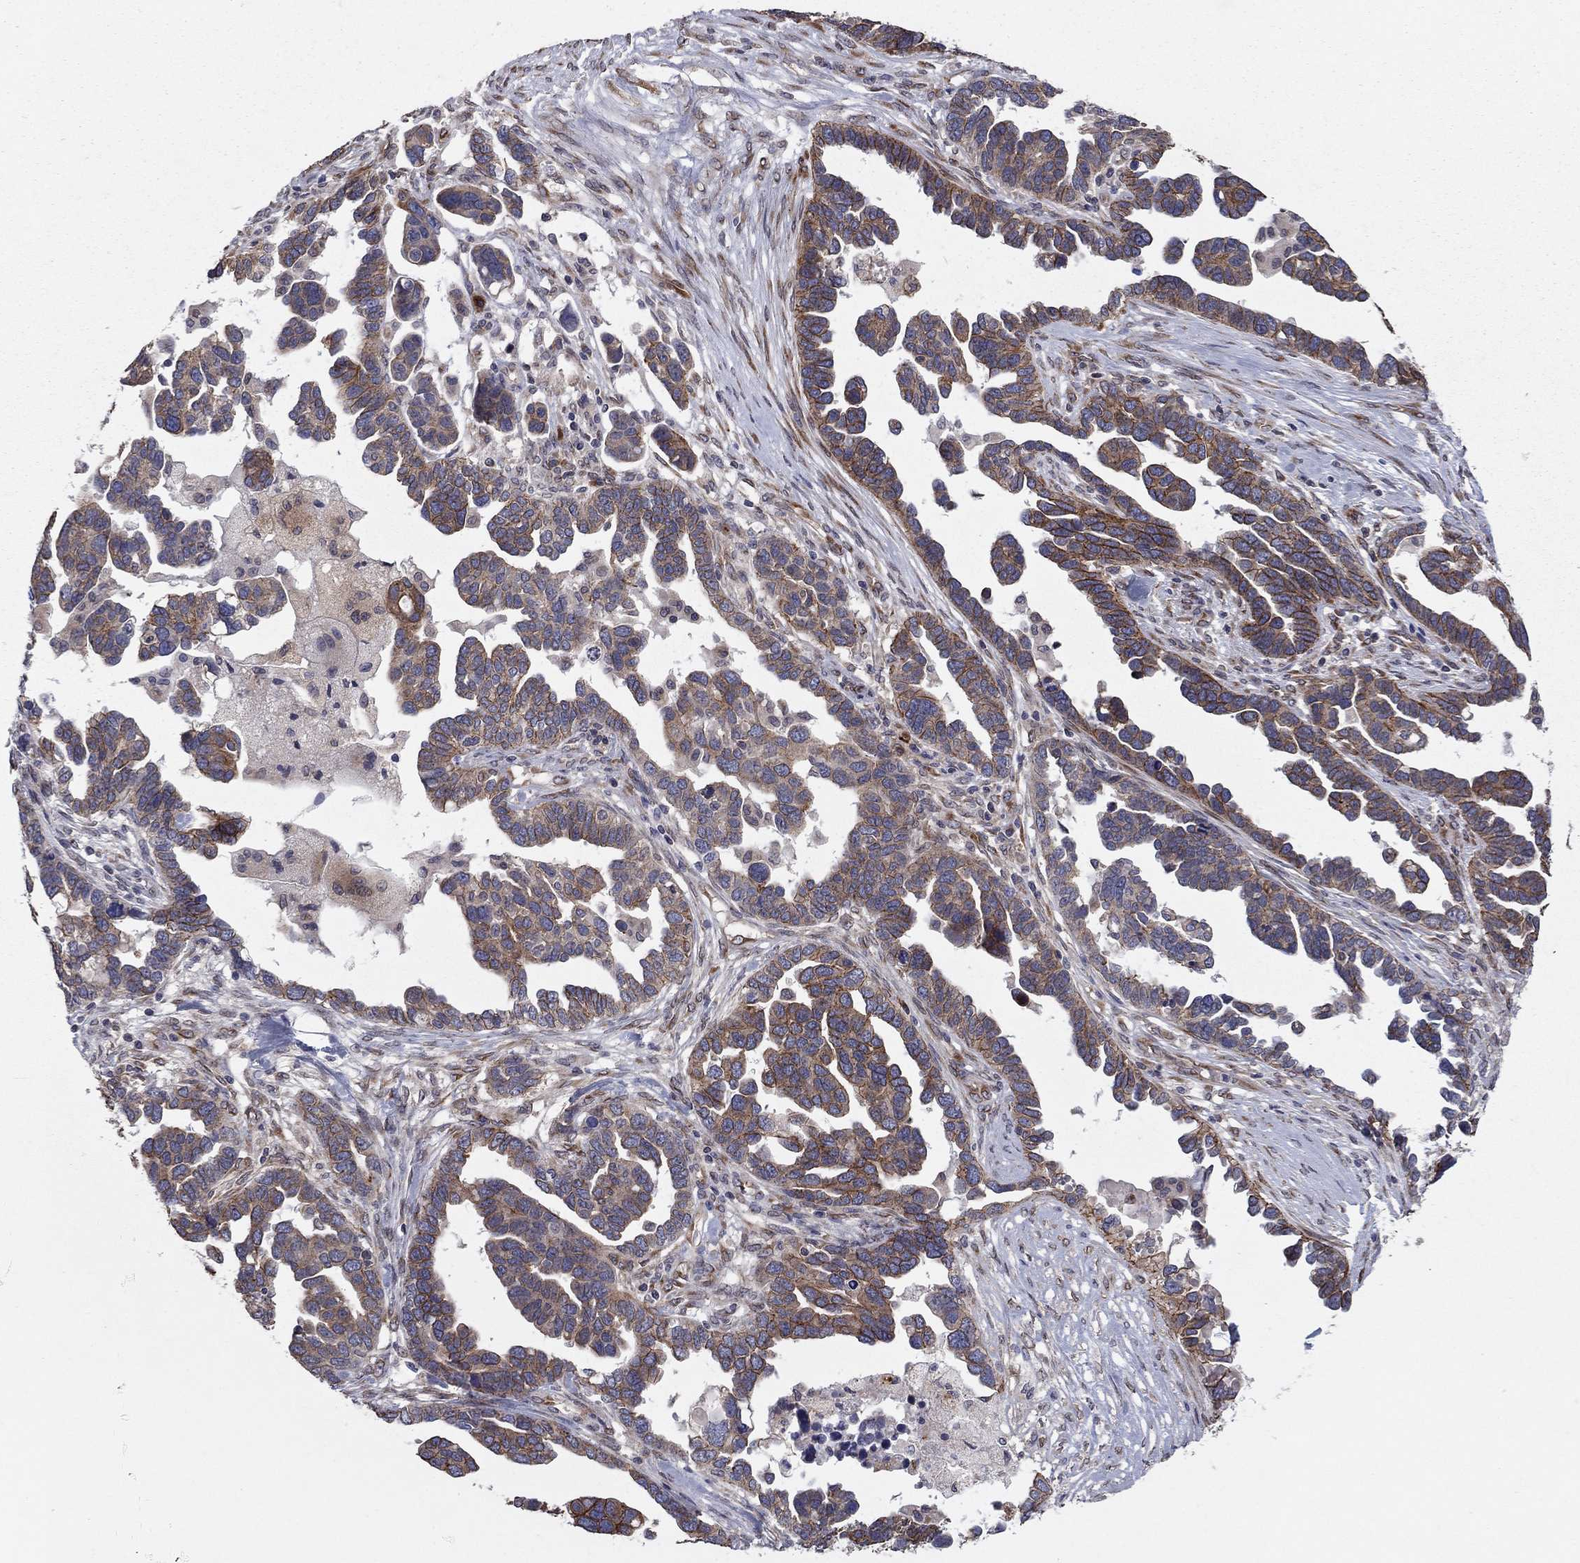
{"staining": {"intensity": "strong", "quantity": "25%-75%", "location": "cytoplasmic/membranous"}, "tissue": "ovarian cancer", "cell_type": "Tumor cells", "image_type": "cancer", "snomed": [{"axis": "morphology", "description": "Cystadenocarcinoma, serous, NOS"}, {"axis": "topography", "description": "Ovary"}], "caption": "Strong cytoplasmic/membranous expression is seen in about 25%-75% of tumor cells in ovarian serous cystadenocarcinoma.", "gene": "YIF1A", "patient": {"sex": "female", "age": 54}}